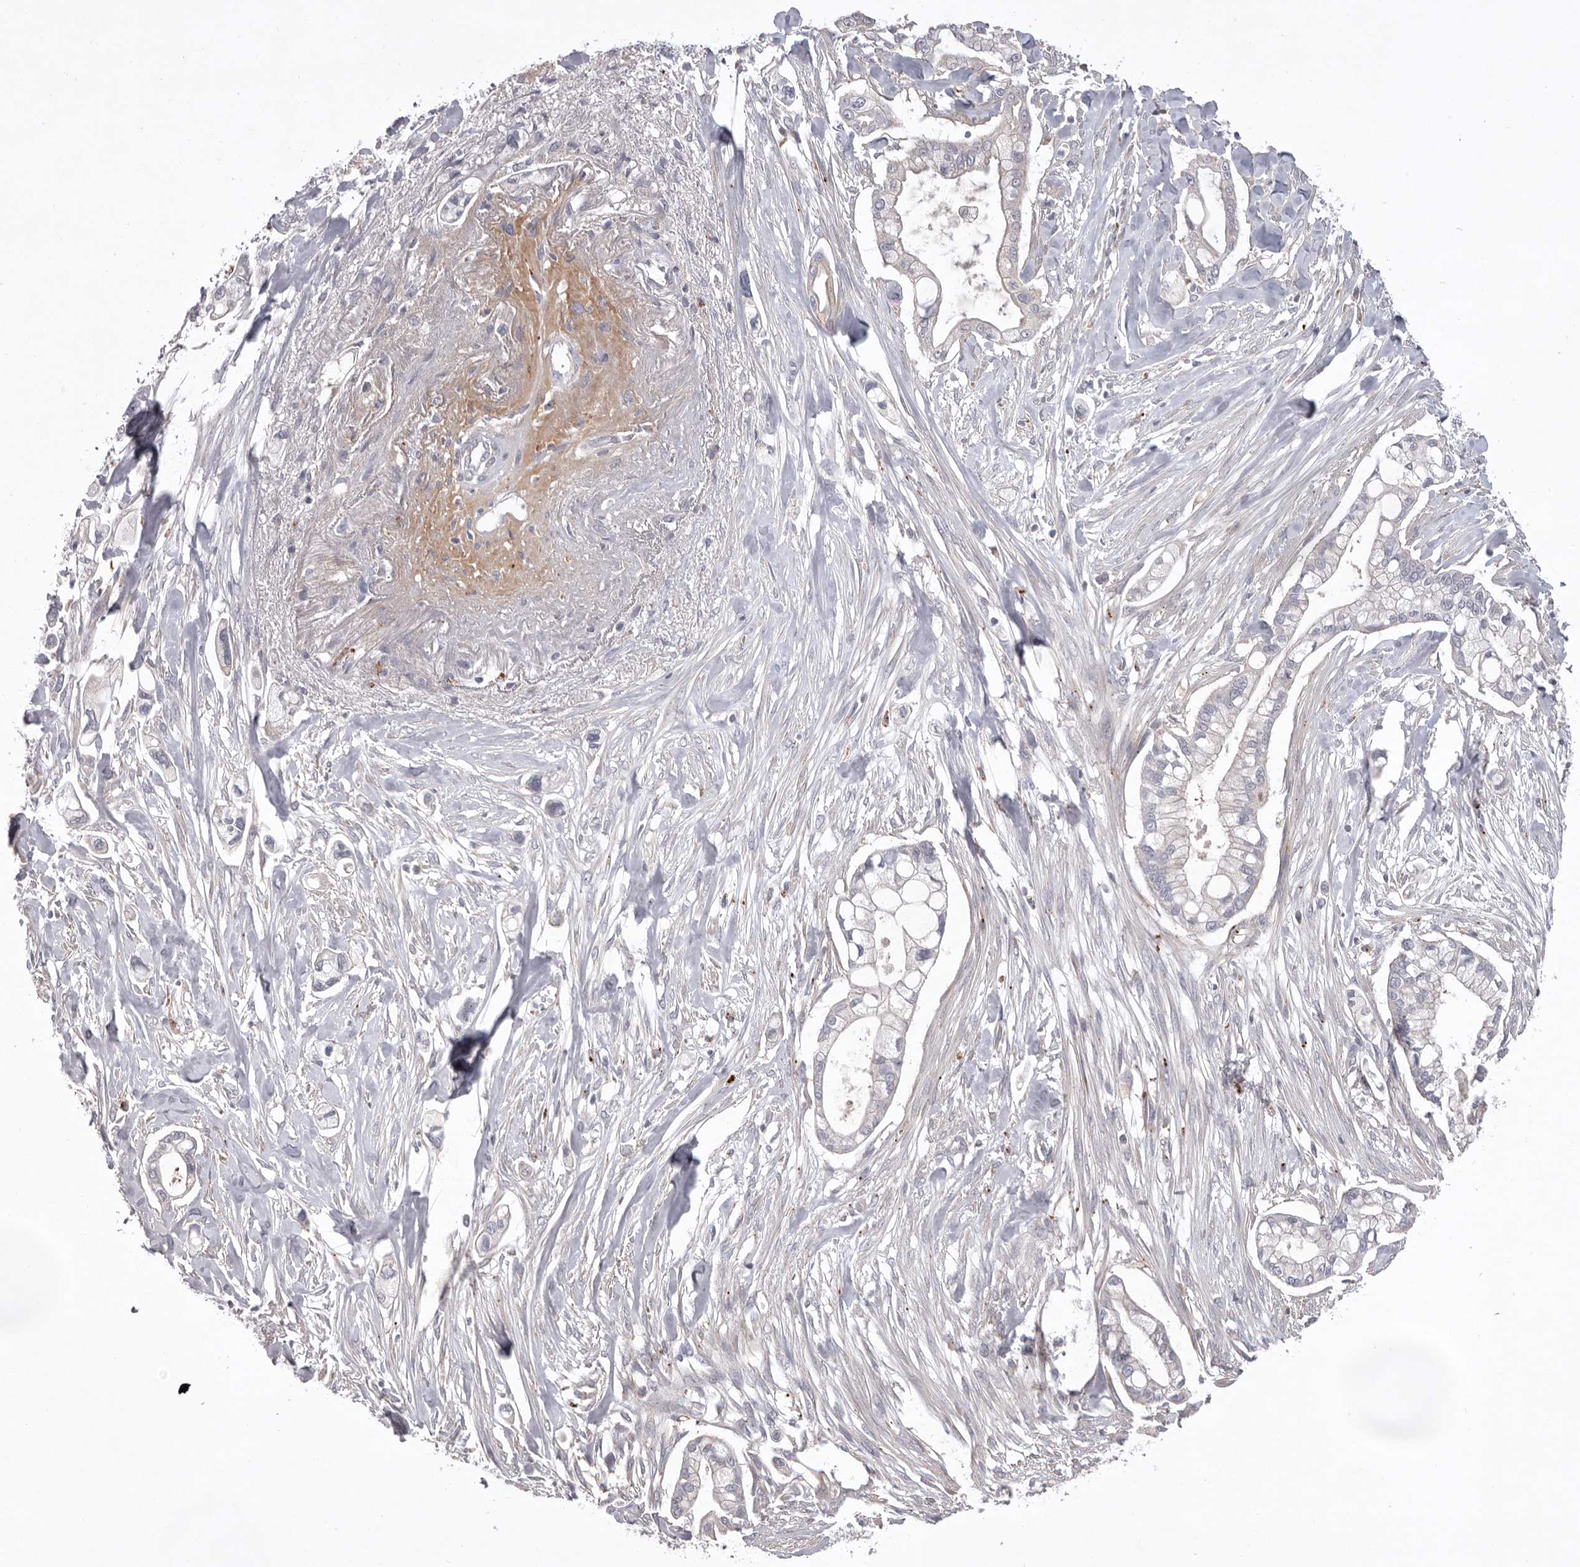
{"staining": {"intensity": "negative", "quantity": "none", "location": "none"}, "tissue": "pancreatic cancer", "cell_type": "Tumor cells", "image_type": "cancer", "snomed": [{"axis": "morphology", "description": "Adenocarcinoma, NOS"}, {"axis": "topography", "description": "Pancreas"}], "caption": "Immunohistochemical staining of pancreatic adenocarcinoma exhibits no significant positivity in tumor cells.", "gene": "WDR47", "patient": {"sex": "male", "age": 68}}